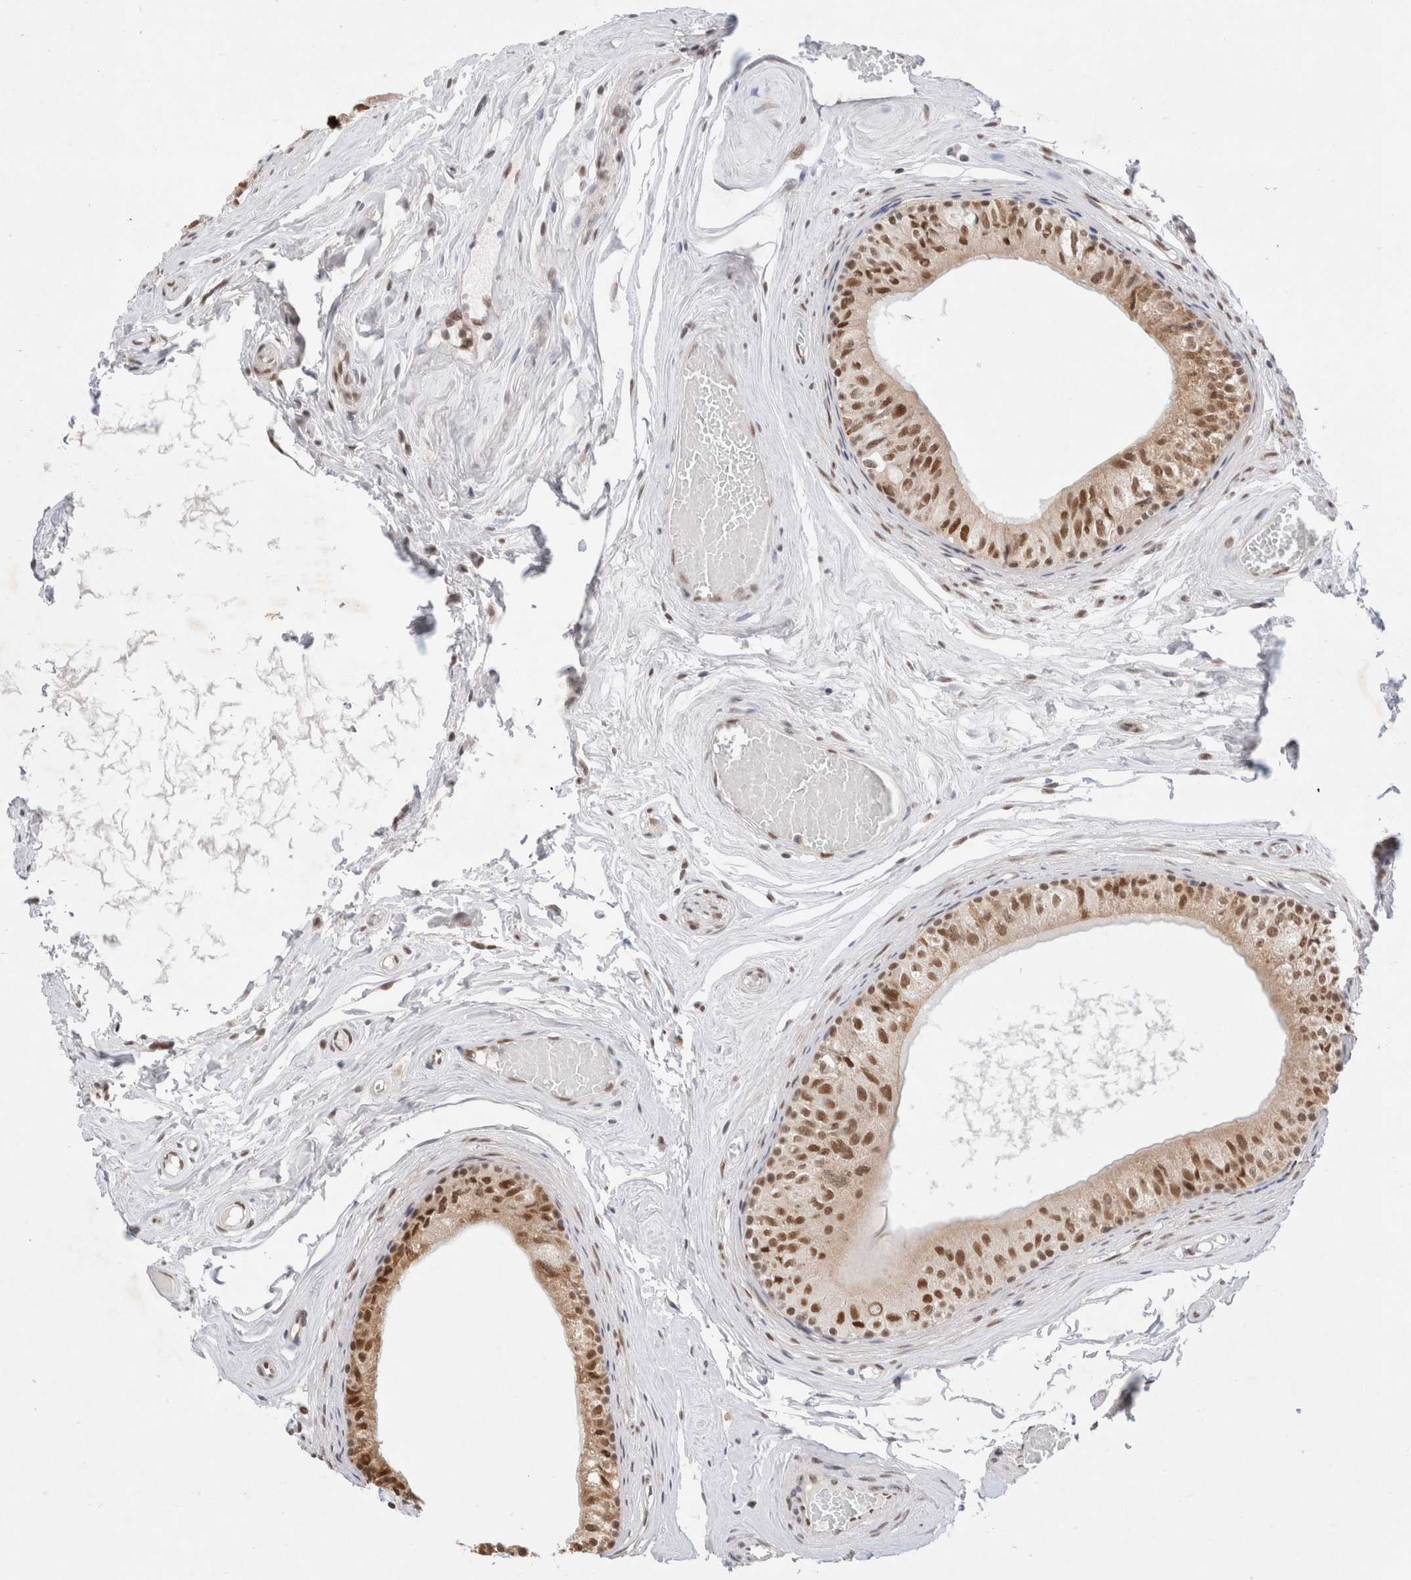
{"staining": {"intensity": "strong", "quantity": ">75%", "location": "nuclear"}, "tissue": "epididymis", "cell_type": "Glandular cells", "image_type": "normal", "snomed": [{"axis": "morphology", "description": "Normal tissue, NOS"}, {"axis": "topography", "description": "Epididymis"}], "caption": "Protein positivity by immunohistochemistry (IHC) shows strong nuclear staining in about >75% of glandular cells in unremarkable epididymis. (DAB IHC, brown staining for protein, blue staining for nuclei).", "gene": "GTF2I", "patient": {"sex": "male", "age": 79}}